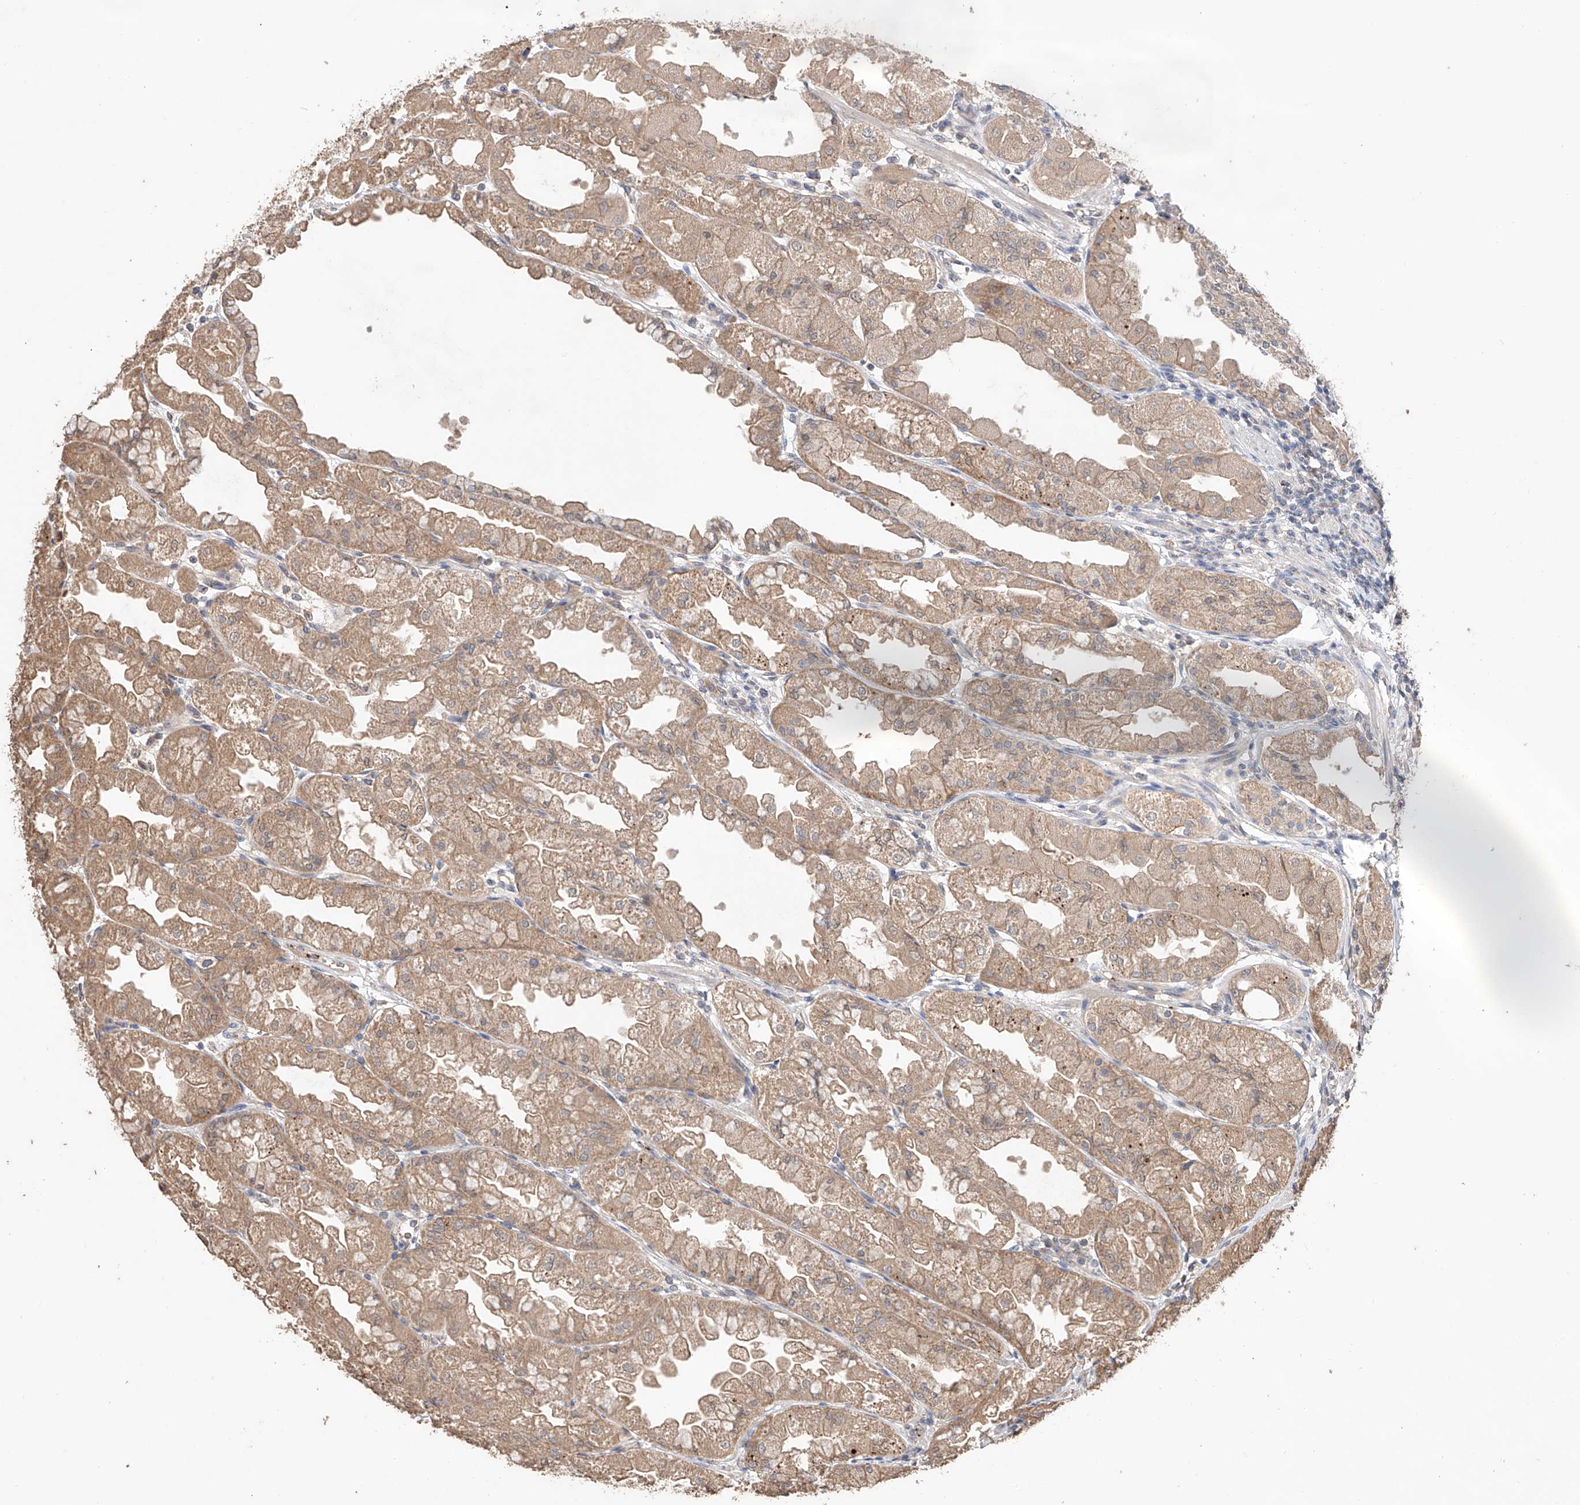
{"staining": {"intensity": "moderate", "quantity": ">75%", "location": "cytoplasmic/membranous"}, "tissue": "stomach", "cell_type": "Glandular cells", "image_type": "normal", "snomed": [{"axis": "morphology", "description": "Normal tissue, NOS"}, {"axis": "topography", "description": "Stomach, upper"}], "caption": "The photomicrograph displays immunohistochemical staining of benign stomach. There is moderate cytoplasmic/membranous staining is seen in approximately >75% of glandular cells.", "gene": "ZFHX2", "patient": {"sex": "male", "age": 47}}